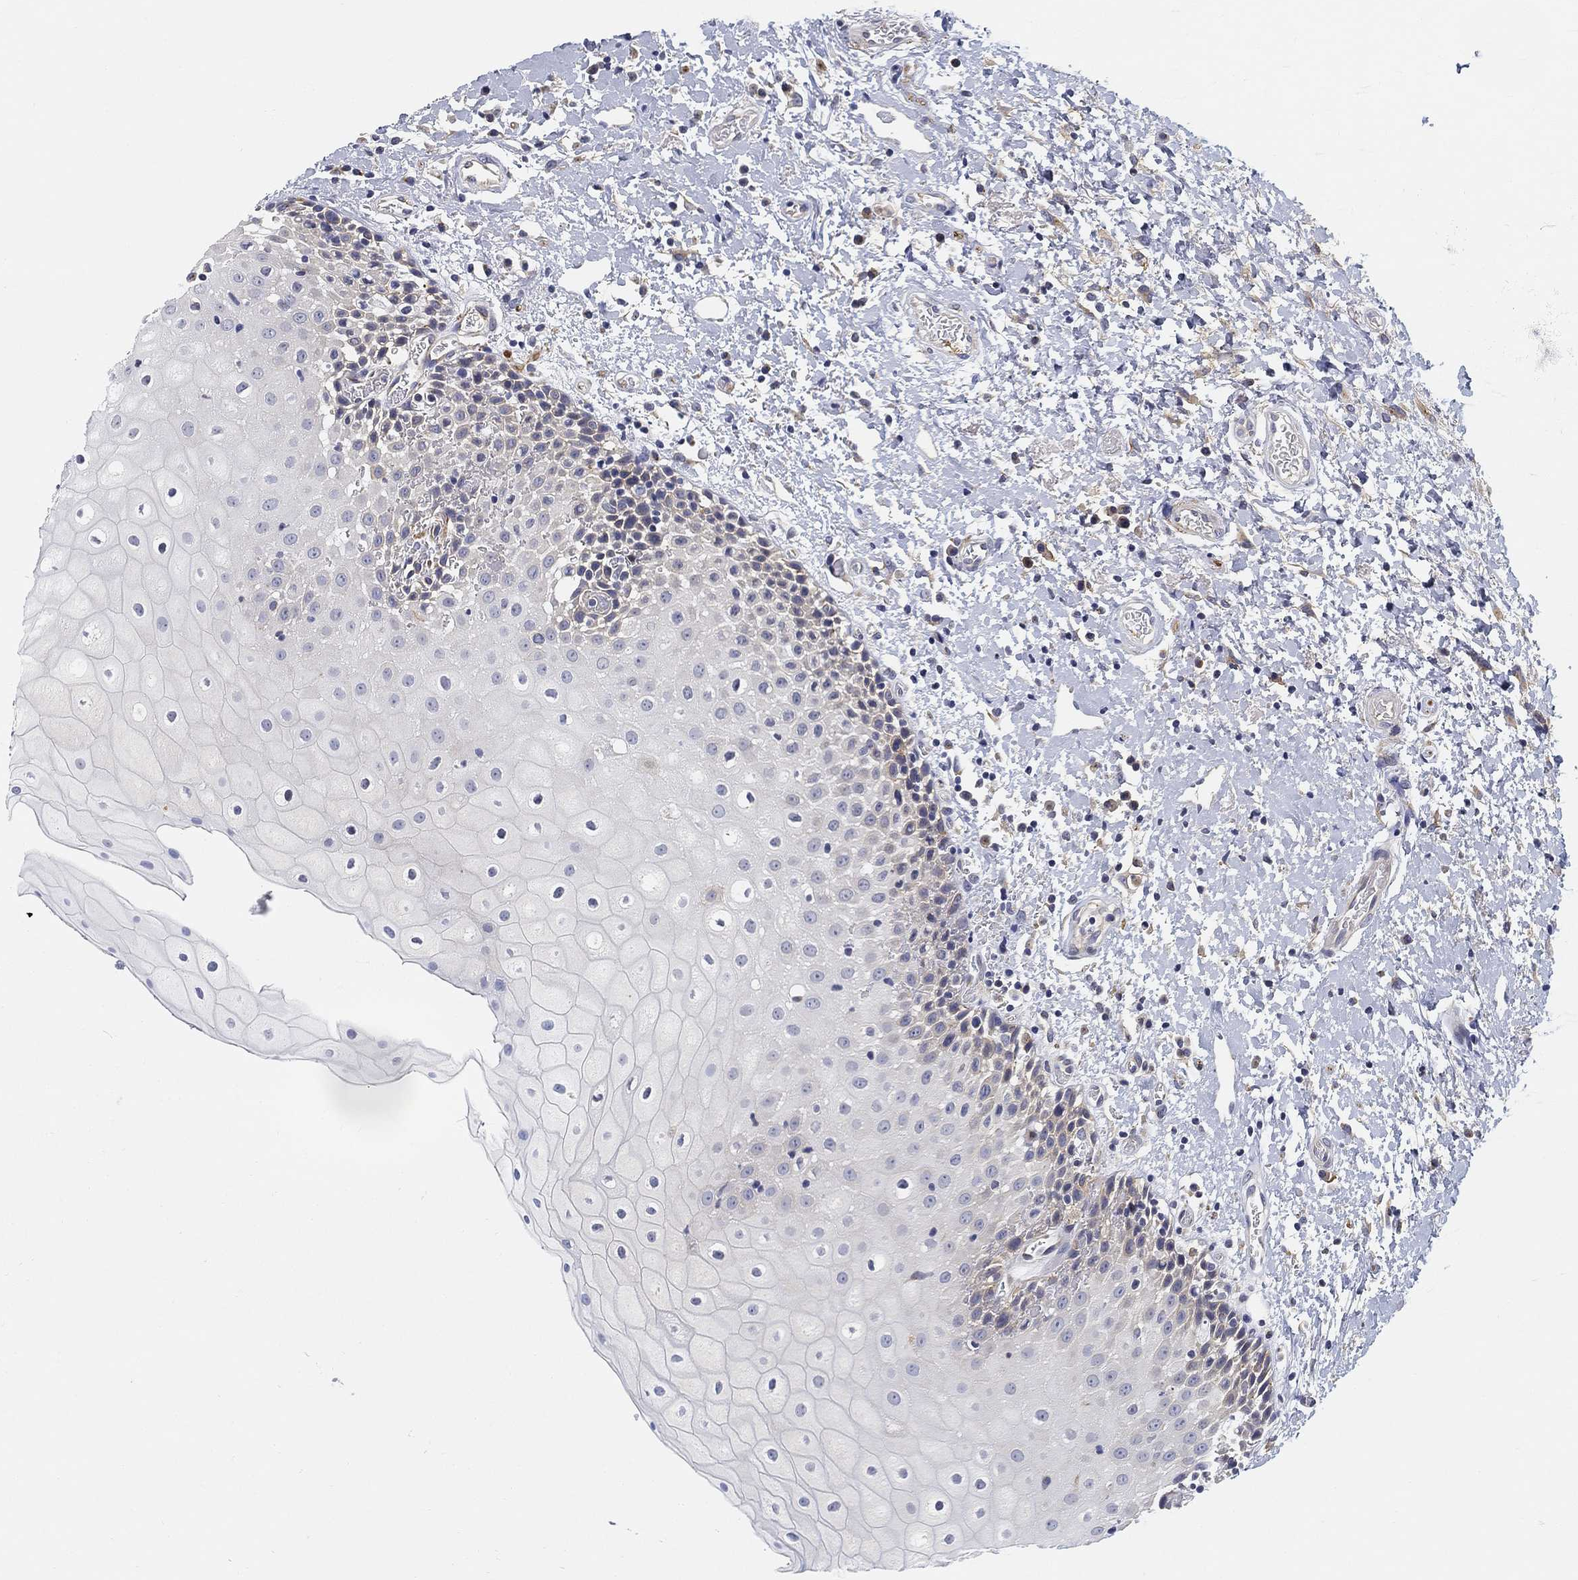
{"staining": {"intensity": "negative", "quantity": "none", "location": "none"}, "tissue": "oral mucosa", "cell_type": "Squamous epithelial cells", "image_type": "normal", "snomed": [{"axis": "morphology", "description": "Normal tissue, NOS"}, {"axis": "morphology", "description": "Squamous cell carcinoma, NOS"}, {"axis": "topography", "description": "Oral tissue"}, {"axis": "topography", "description": "Head-Neck"}], "caption": "Immunohistochemical staining of unremarkable oral mucosa shows no significant positivity in squamous epithelial cells.", "gene": "SLC2A5", "patient": {"sex": "female", "age": 82}}